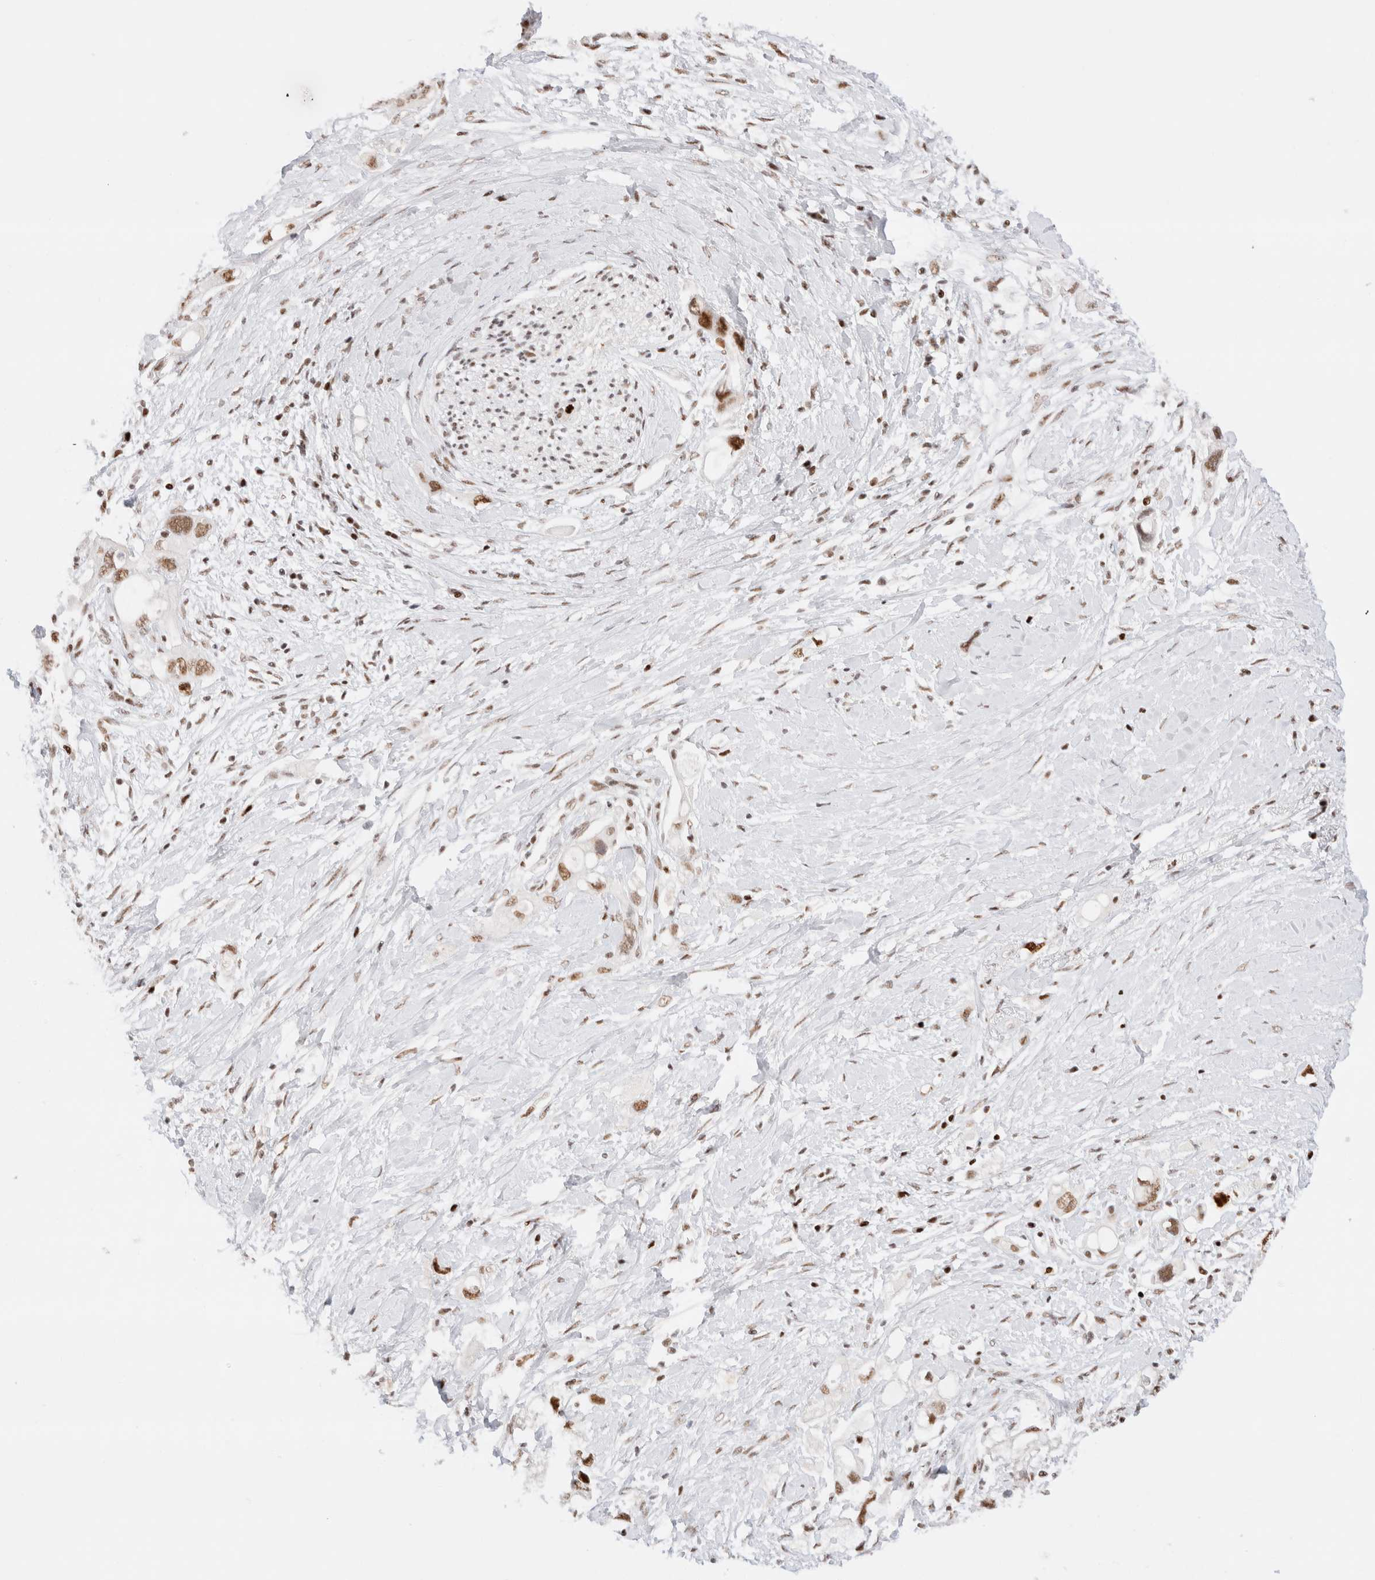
{"staining": {"intensity": "moderate", "quantity": ">75%", "location": "nuclear"}, "tissue": "pancreatic cancer", "cell_type": "Tumor cells", "image_type": "cancer", "snomed": [{"axis": "morphology", "description": "Adenocarcinoma, NOS"}, {"axis": "topography", "description": "Pancreas"}], "caption": "A brown stain labels moderate nuclear positivity of a protein in pancreatic cancer (adenocarcinoma) tumor cells.", "gene": "ZNF282", "patient": {"sex": "female", "age": 56}}